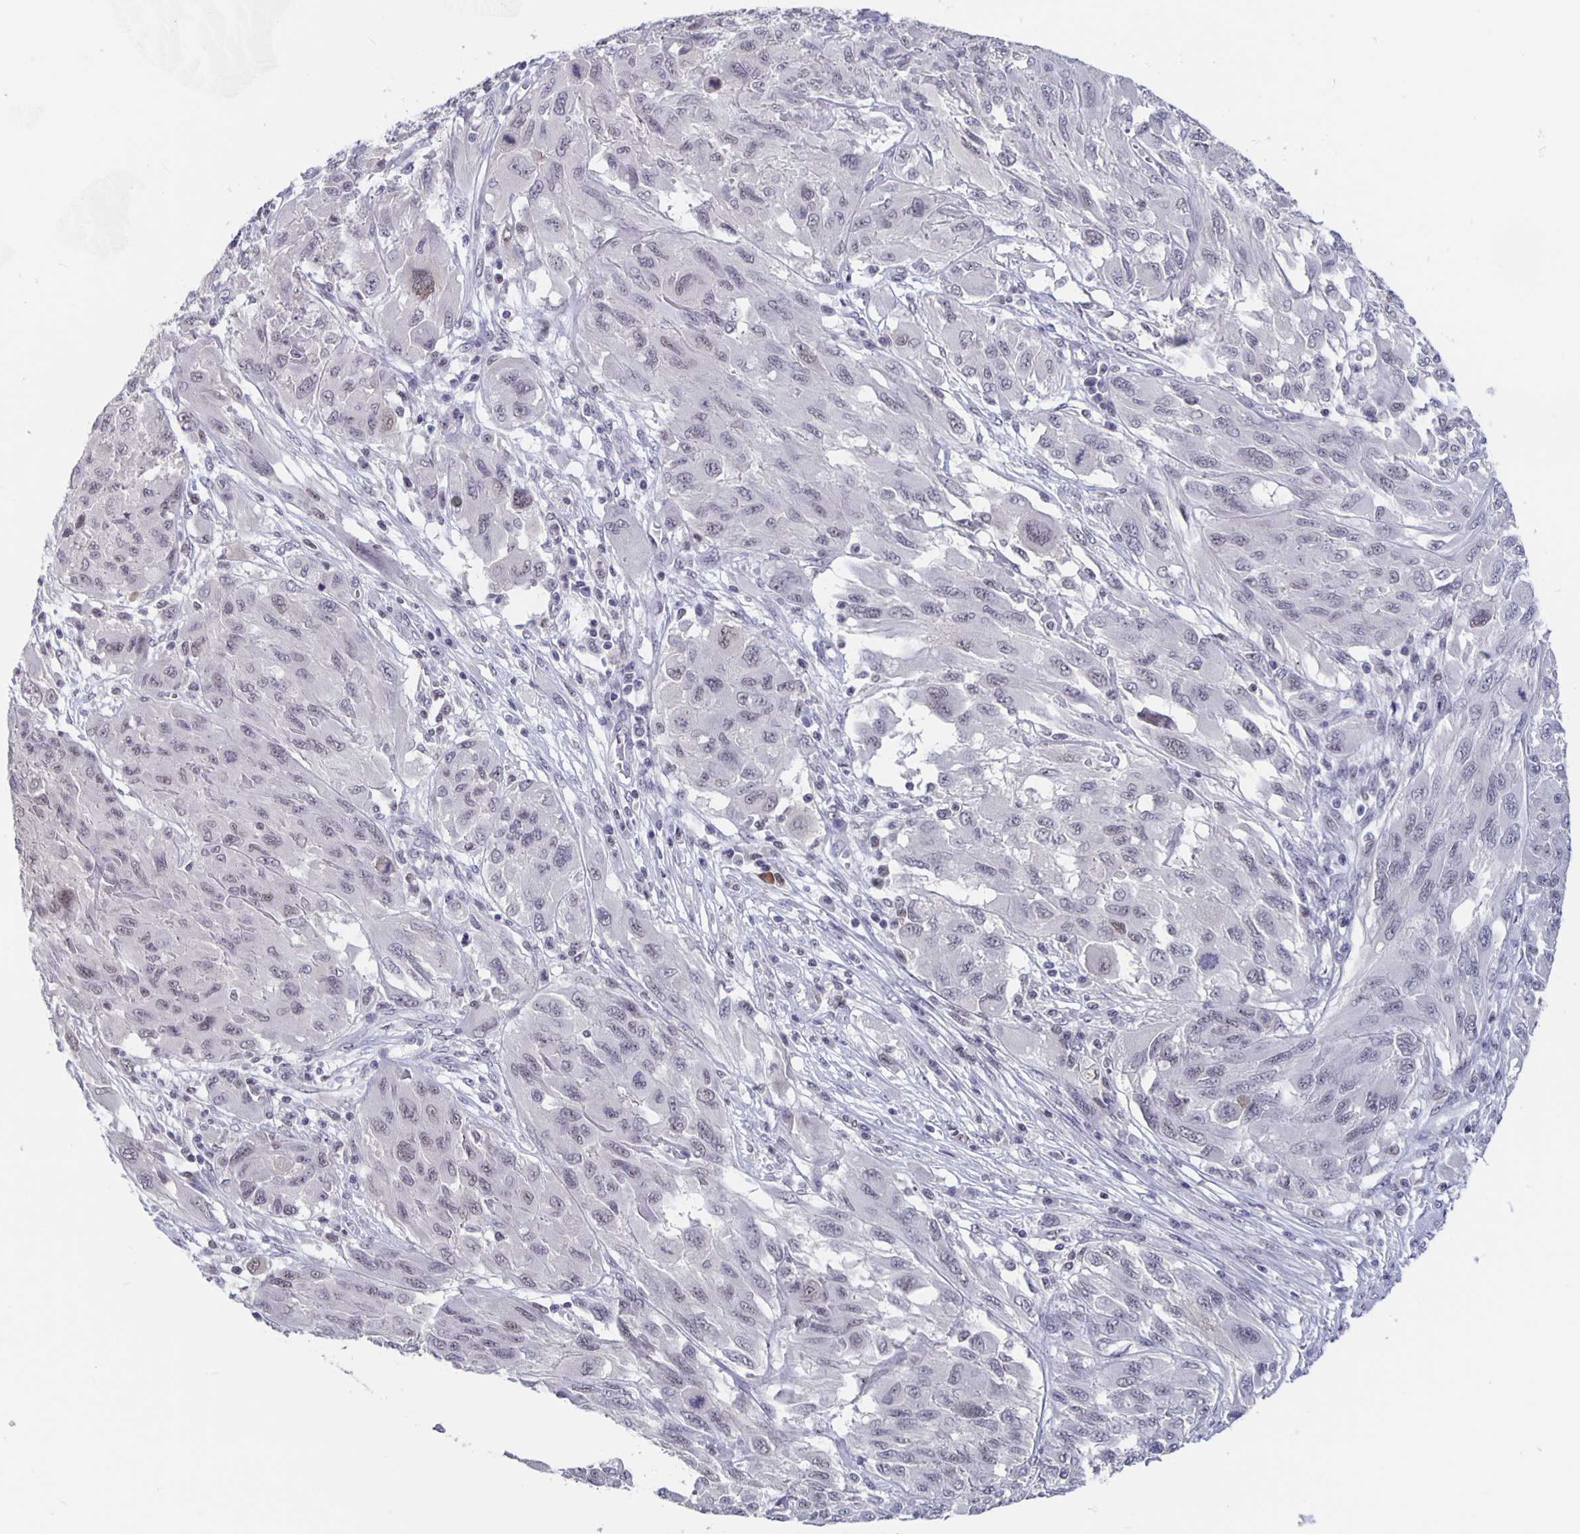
{"staining": {"intensity": "weak", "quantity": "<25%", "location": "nuclear"}, "tissue": "melanoma", "cell_type": "Tumor cells", "image_type": "cancer", "snomed": [{"axis": "morphology", "description": "Malignant melanoma, NOS"}, {"axis": "topography", "description": "Skin"}], "caption": "An image of human melanoma is negative for staining in tumor cells.", "gene": "ZNF691", "patient": {"sex": "female", "age": 91}}